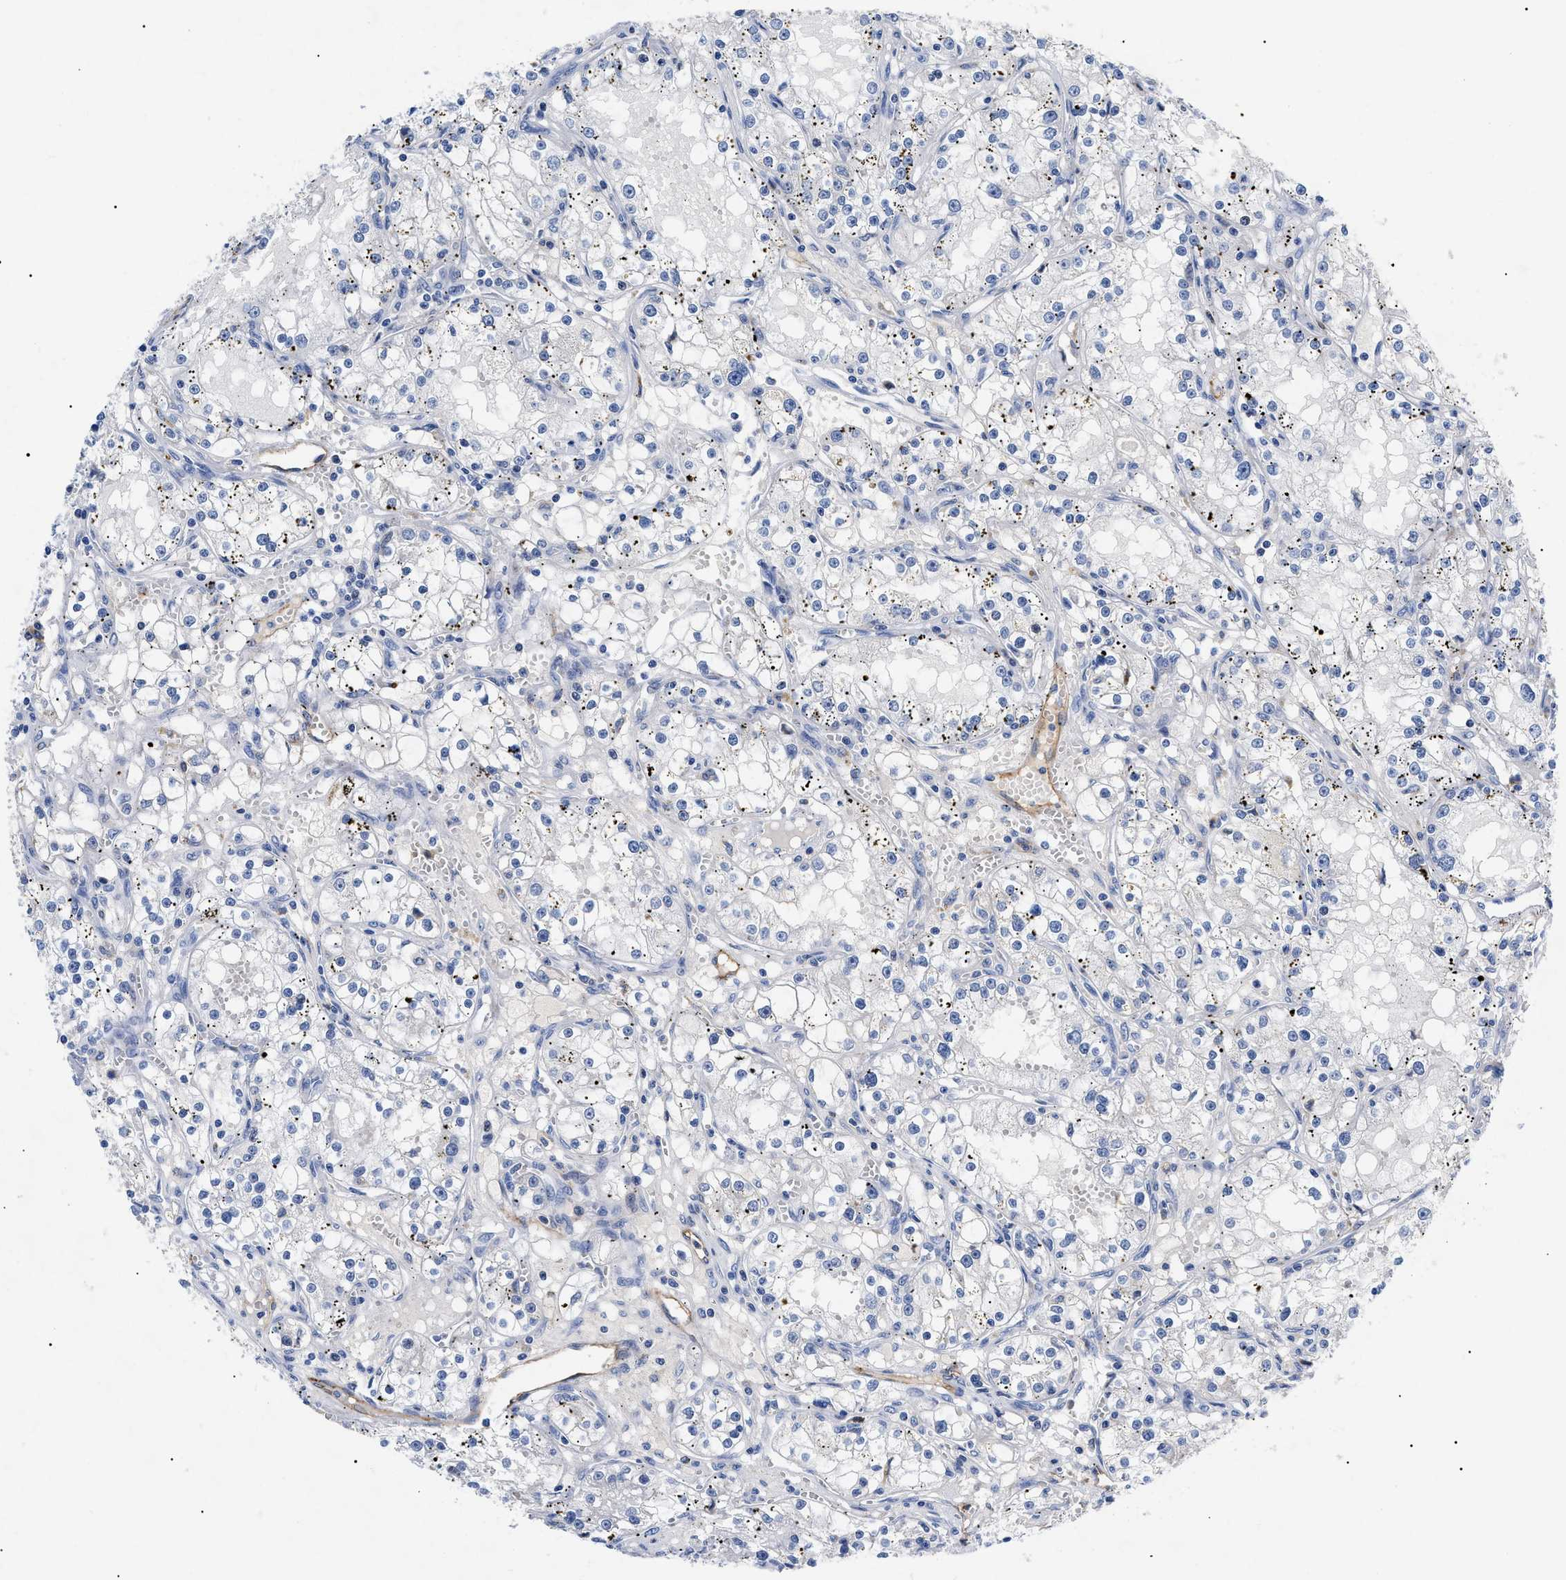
{"staining": {"intensity": "negative", "quantity": "none", "location": "none"}, "tissue": "renal cancer", "cell_type": "Tumor cells", "image_type": "cancer", "snomed": [{"axis": "morphology", "description": "Adenocarcinoma, NOS"}, {"axis": "topography", "description": "Kidney"}], "caption": "A histopathology image of adenocarcinoma (renal) stained for a protein demonstrates no brown staining in tumor cells. (Brightfield microscopy of DAB immunohistochemistry (IHC) at high magnification).", "gene": "ACKR1", "patient": {"sex": "male", "age": 56}}